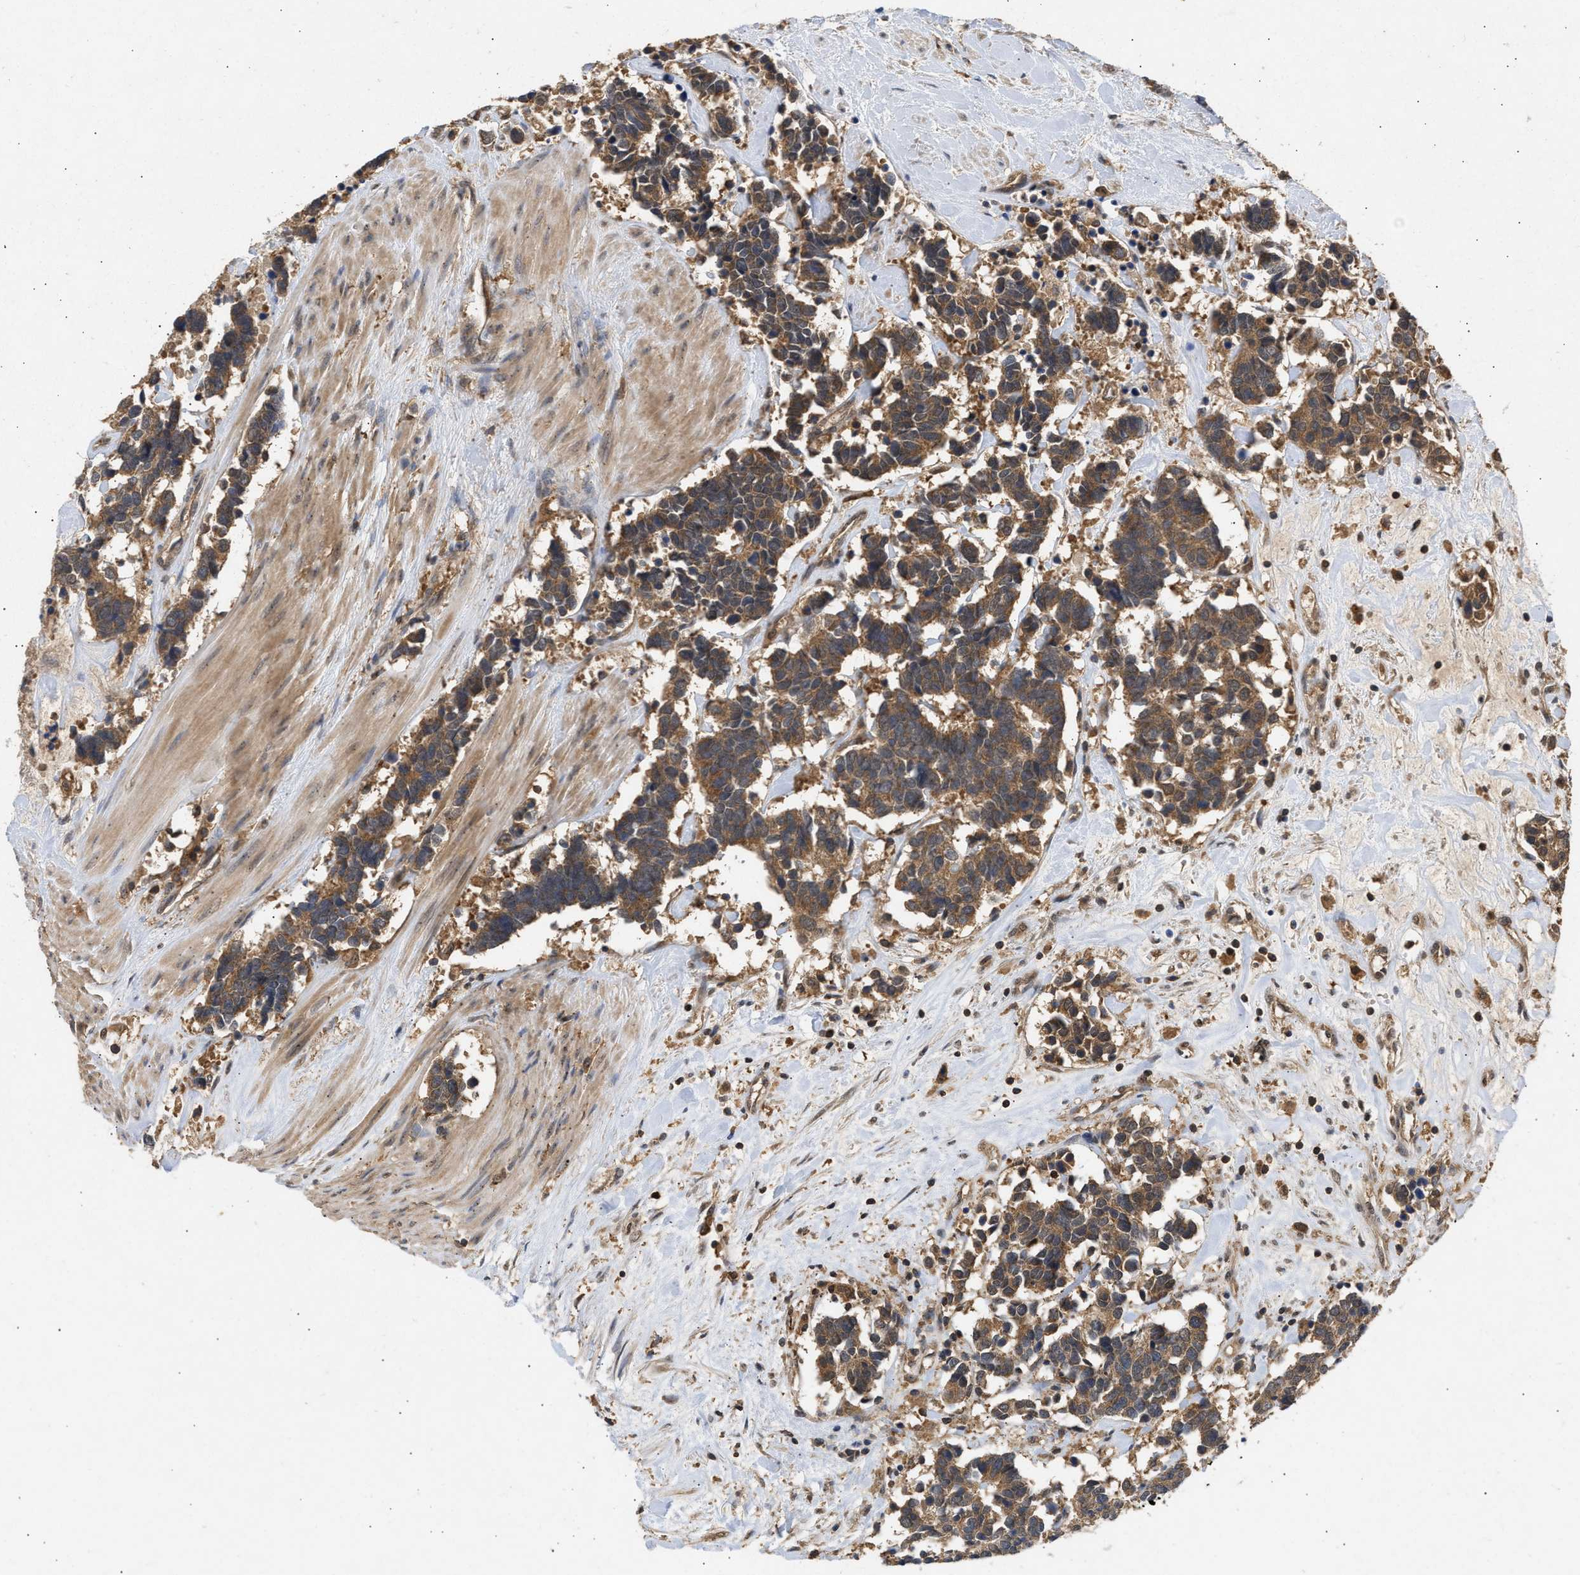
{"staining": {"intensity": "moderate", "quantity": ">75%", "location": "cytoplasmic/membranous"}, "tissue": "carcinoid", "cell_type": "Tumor cells", "image_type": "cancer", "snomed": [{"axis": "morphology", "description": "Carcinoma, NOS"}, {"axis": "morphology", "description": "Carcinoid, malignant, NOS"}, {"axis": "topography", "description": "Urinary bladder"}], "caption": "Carcinoid was stained to show a protein in brown. There is medium levels of moderate cytoplasmic/membranous expression in approximately >75% of tumor cells. The staining was performed using DAB (3,3'-diaminobenzidine), with brown indicating positive protein expression. Nuclei are stained blue with hematoxylin.", "gene": "FITM1", "patient": {"sex": "male", "age": 57}}